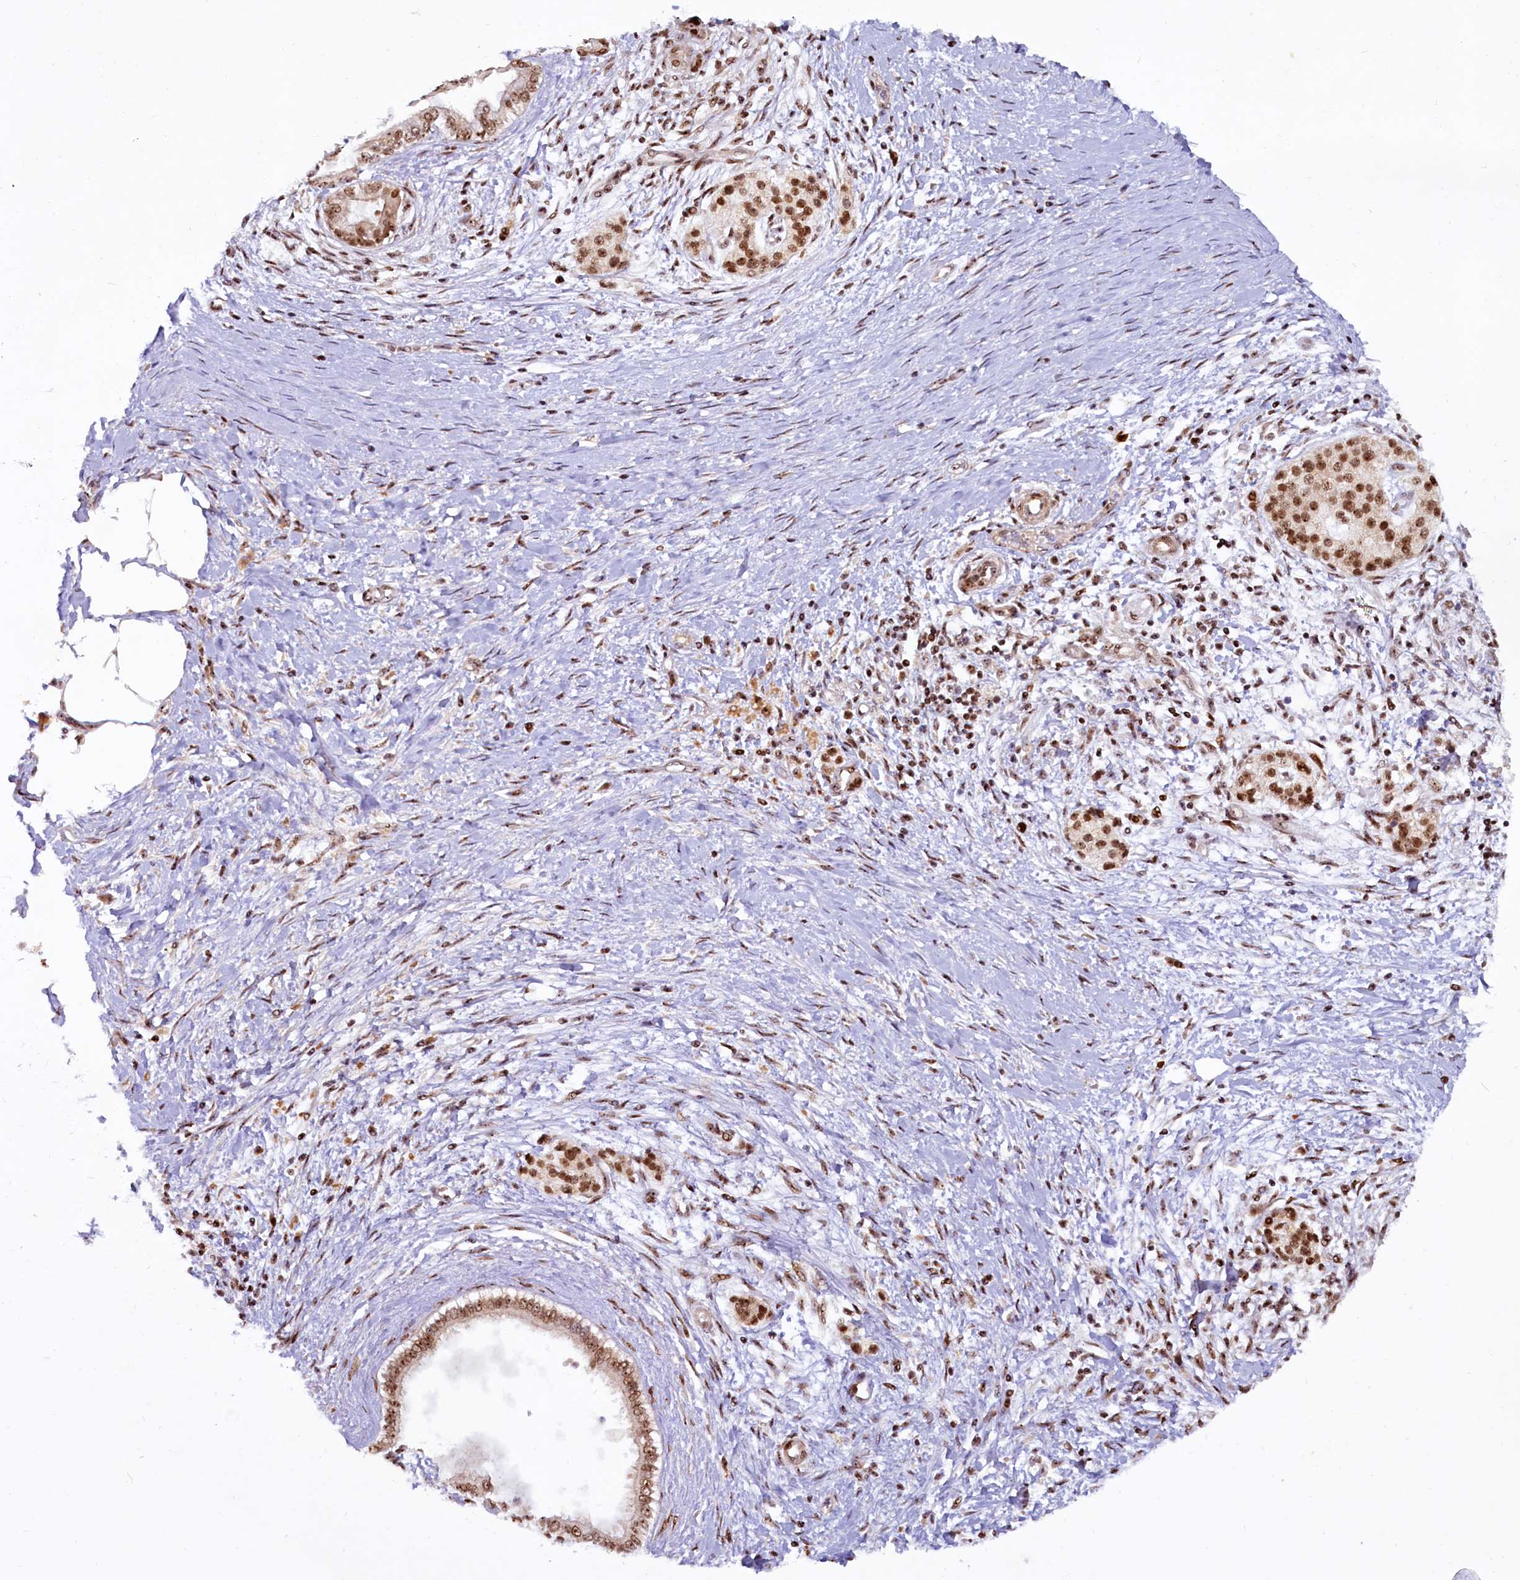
{"staining": {"intensity": "moderate", "quantity": ">75%", "location": "nuclear"}, "tissue": "pancreatic cancer", "cell_type": "Tumor cells", "image_type": "cancer", "snomed": [{"axis": "morphology", "description": "Adenocarcinoma, NOS"}, {"axis": "topography", "description": "Pancreas"}], "caption": "Immunohistochemistry histopathology image of neoplastic tissue: human adenocarcinoma (pancreatic) stained using immunohistochemistry demonstrates medium levels of moderate protein expression localized specifically in the nuclear of tumor cells, appearing as a nuclear brown color.", "gene": "TCOF1", "patient": {"sex": "male", "age": 58}}